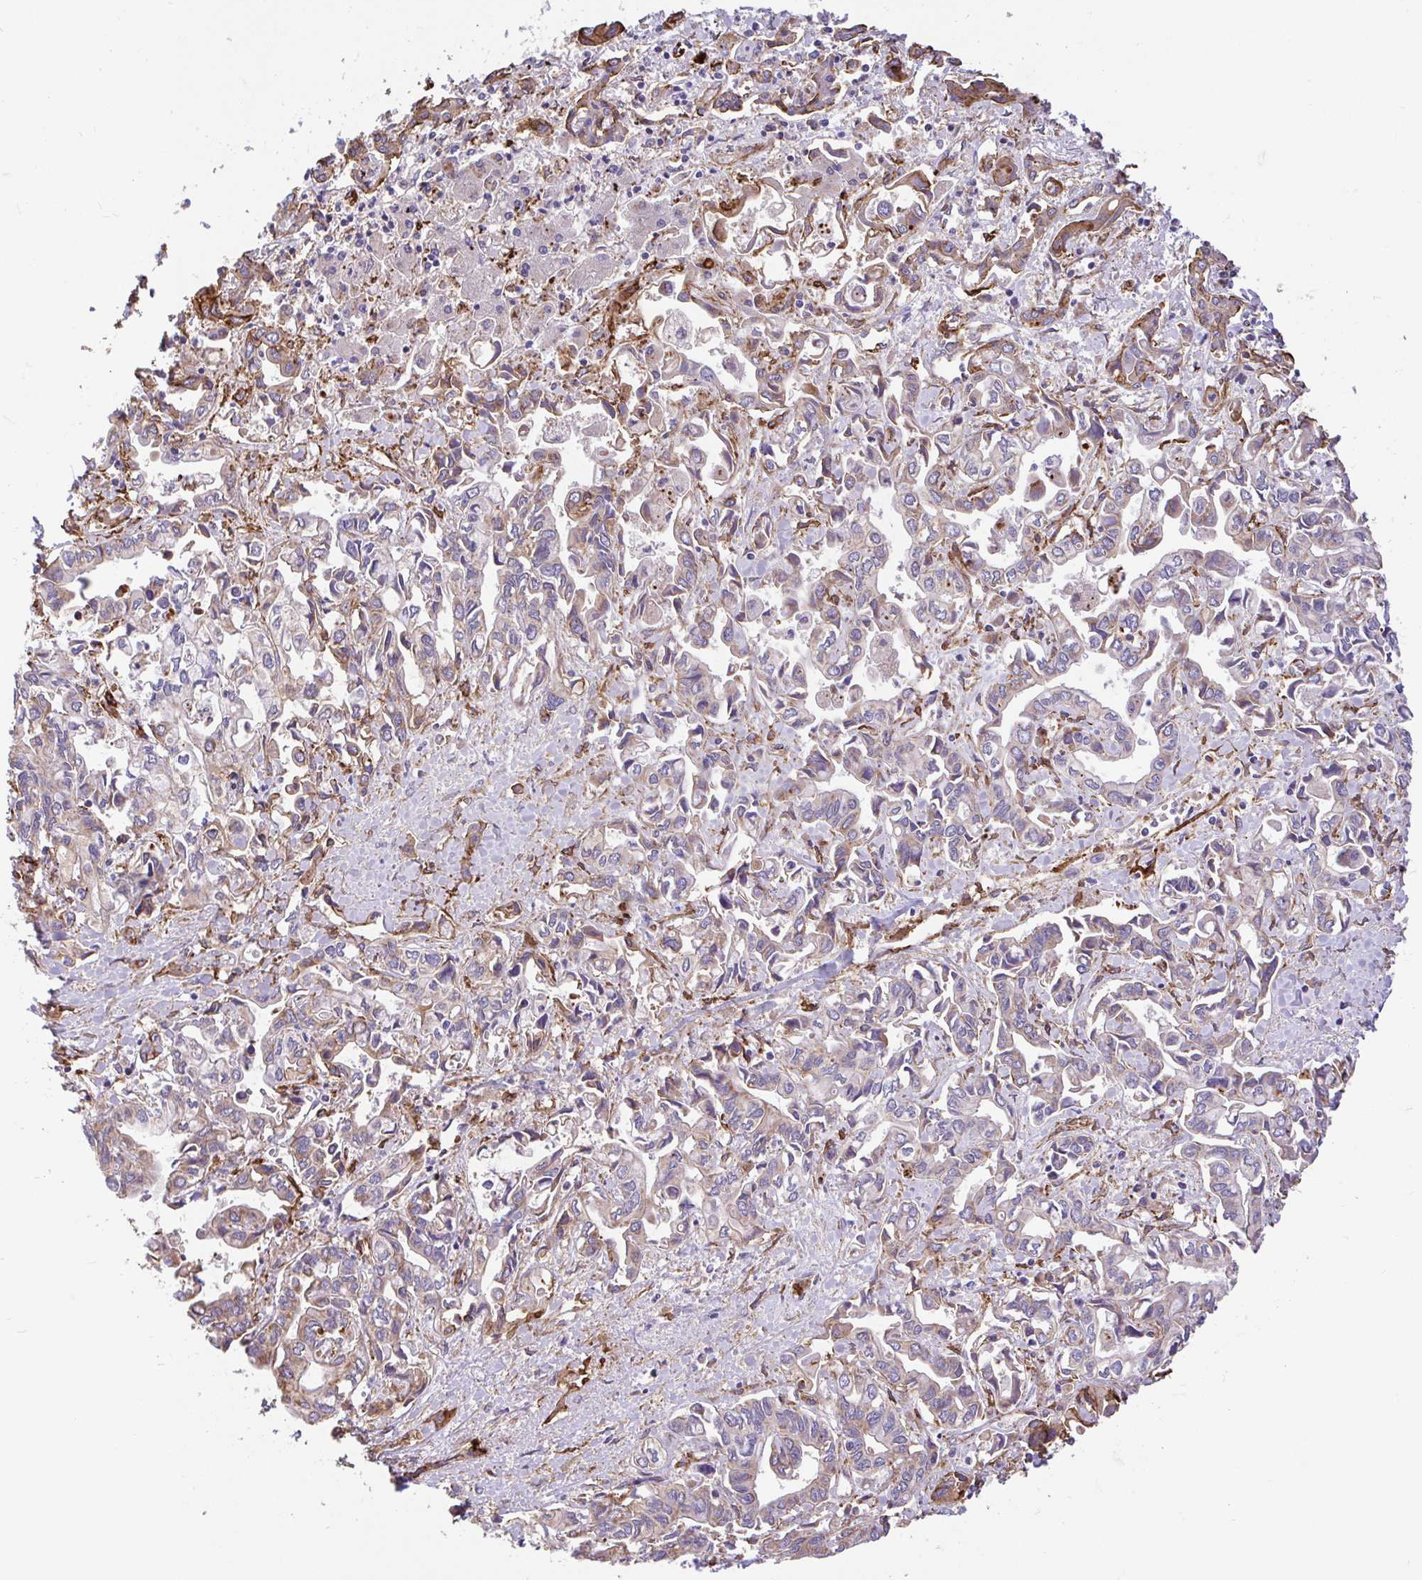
{"staining": {"intensity": "moderate", "quantity": "<25%", "location": "cytoplasmic/membranous"}, "tissue": "liver cancer", "cell_type": "Tumor cells", "image_type": "cancer", "snomed": [{"axis": "morphology", "description": "Cholangiocarcinoma"}, {"axis": "topography", "description": "Liver"}], "caption": "Protein expression analysis of human cholangiocarcinoma (liver) reveals moderate cytoplasmic/membranous staining in approximately <25% of tumor cells.", "gene": "PTPRK", "patient": {"sex": "female", "age": 64}}